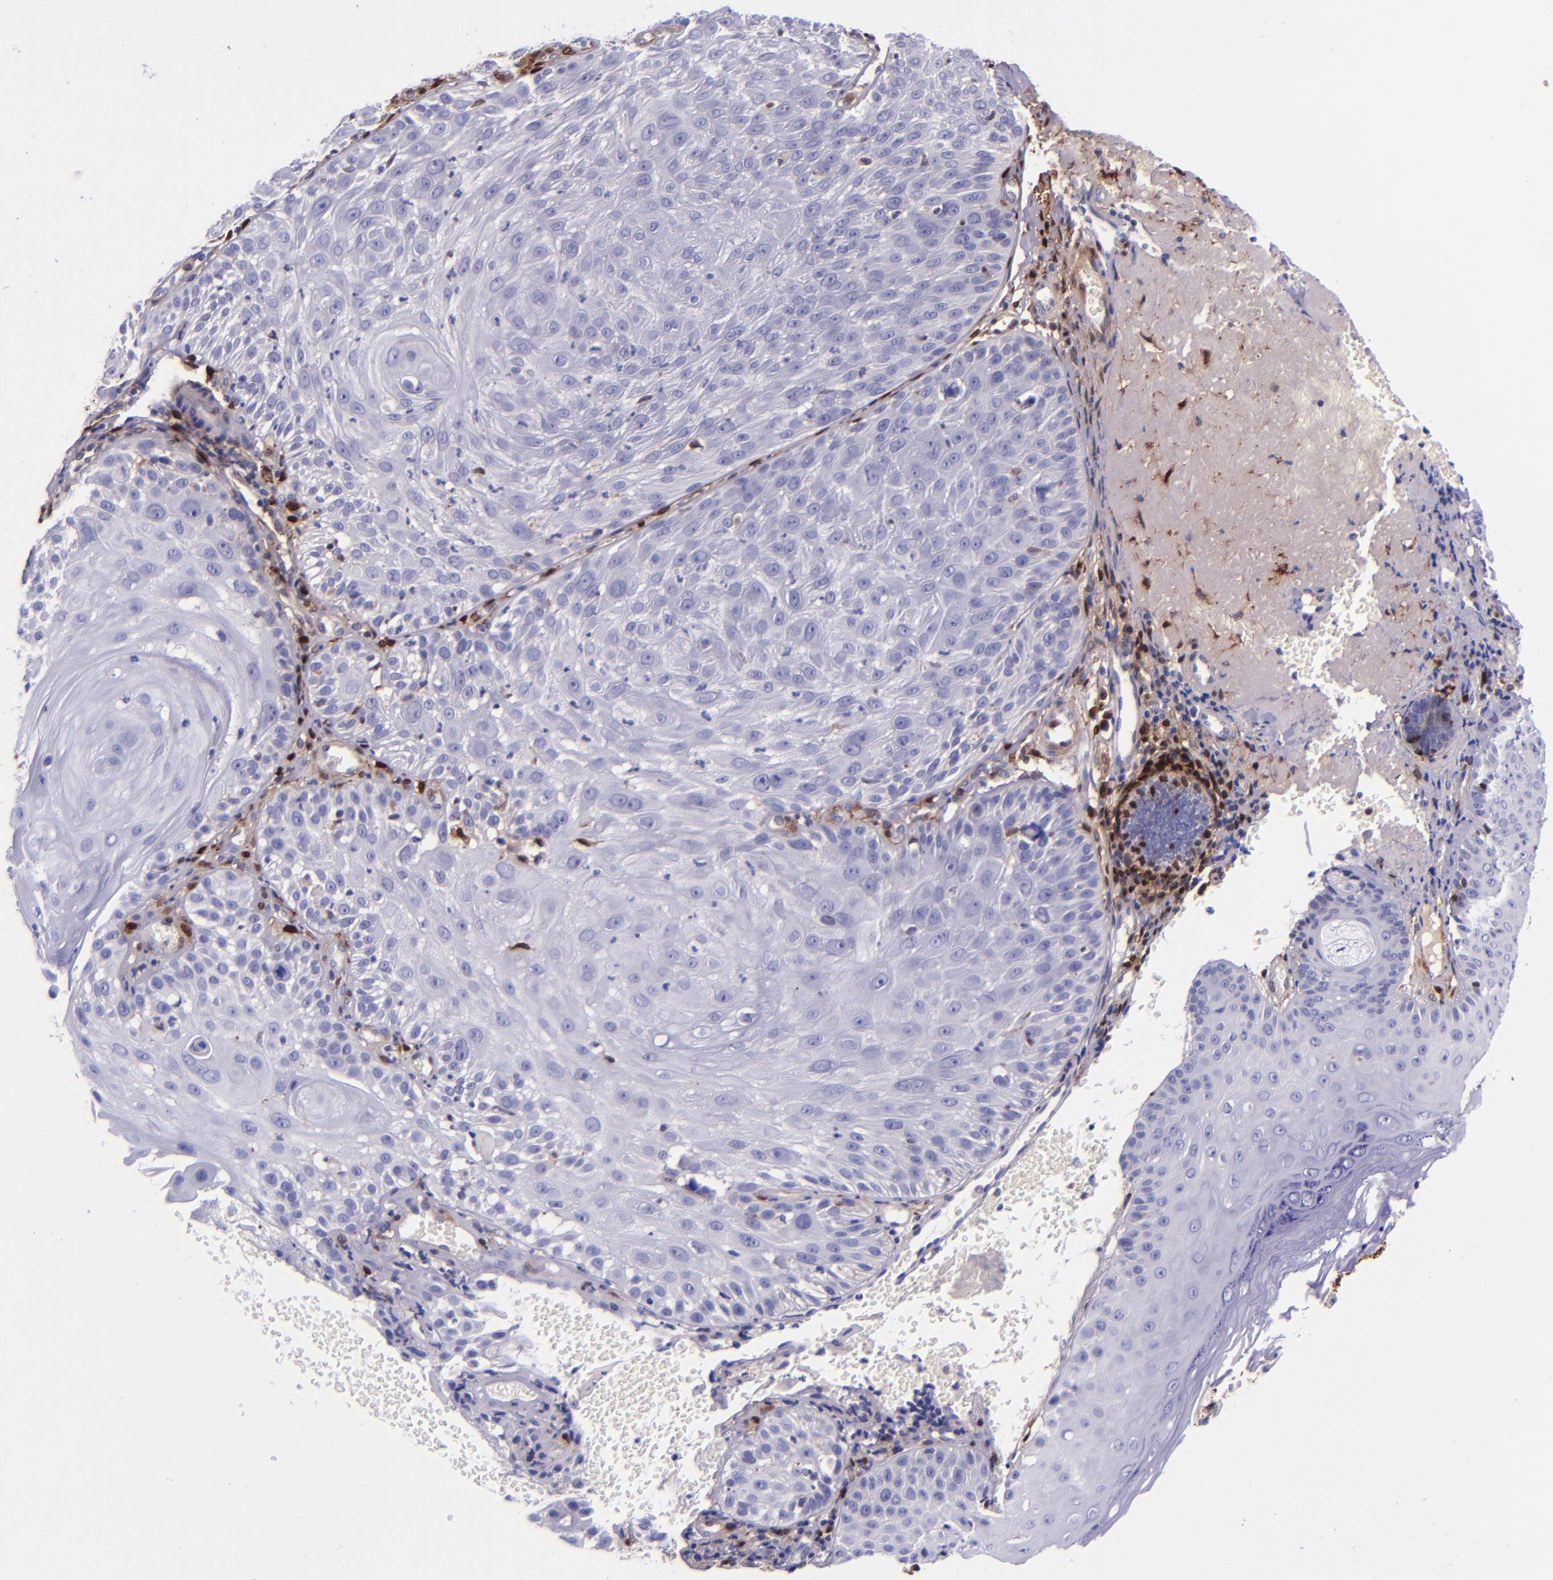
{"staining": {"intensity": "negative", "quantity": "none", "location": "none"}, "tissue": "skin cancer", "cell_type": "Tumor cells", "image_type": "cancer", "snomed": [{"axis": "morphology", "description": "Squamous cell carcinoma, NOS"}, {"axis": "topography", "description": "Skin"}], "caption": "The image exhibits no staining of tumor cells in skin squamous cell carcinoma.", "gene": "LGALS1", "patient": {"sex": "female", "age": 89}}